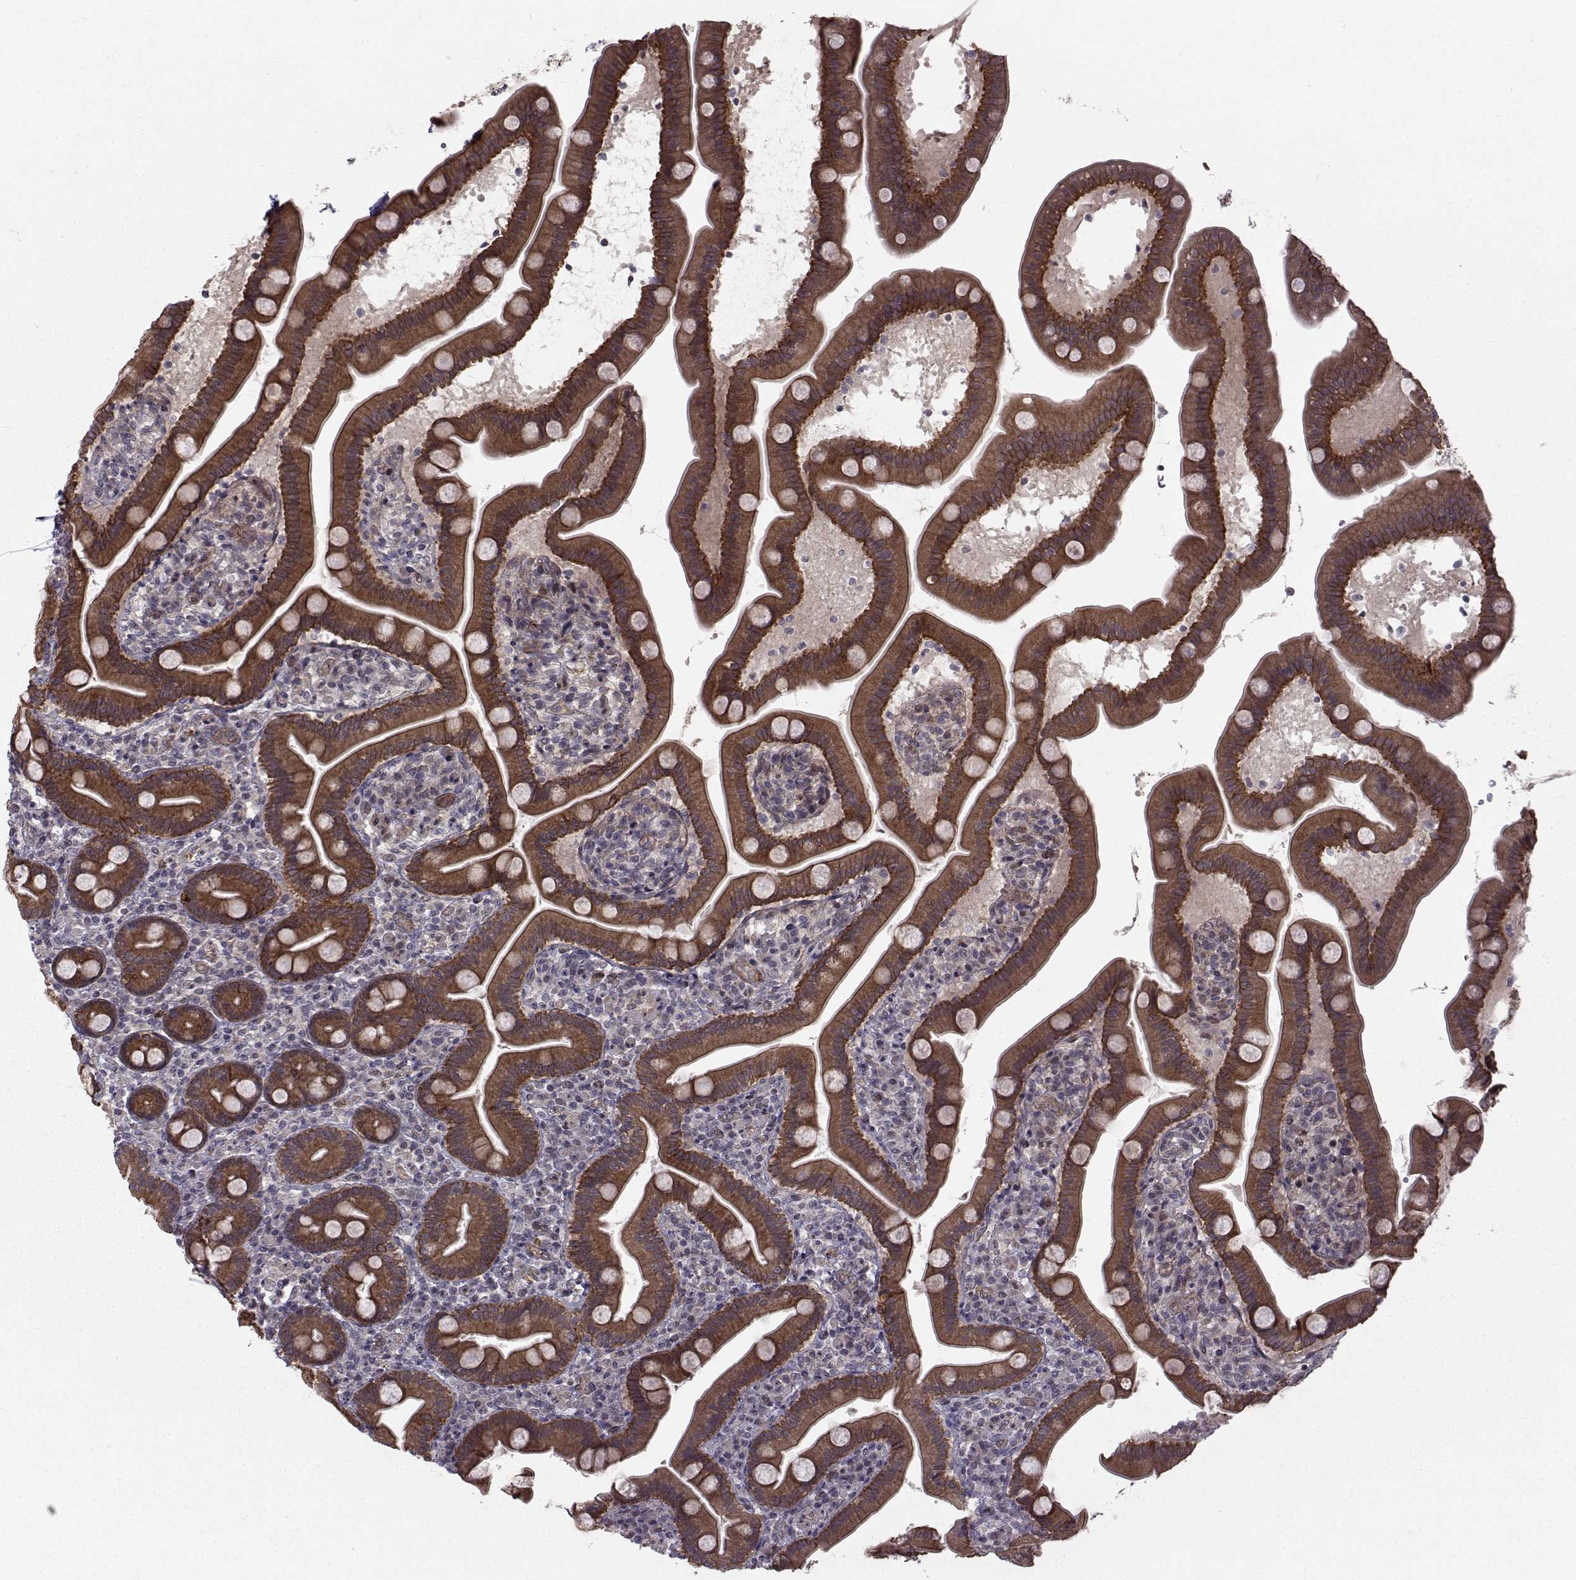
{"staining": {"intensity": "strong", "quantity": ">75%", "location": "cytoplasmic/membranous"}, "tissue": "small intestine", "cell_type": "Glandular cells", "image_type": "normal", "snomed": [{"axis": "morphology", "description": "Normal tissue, NOS"}, {"axis": "topography", "description": "Small intestine"}], "caption": "The immunohistochemical stain highlights strong cytoplasmic/membranous positivity in glandular cells of normal small intestine. The staining was performed using DAB (3,3'-diaminobenzidine) to visualize the protein expression in brown, while the nuclei were stained in blue with hematoxylin (Magnification: 20x).", "gene": "APC", "patient": {"sex": "male", "age": 66}}